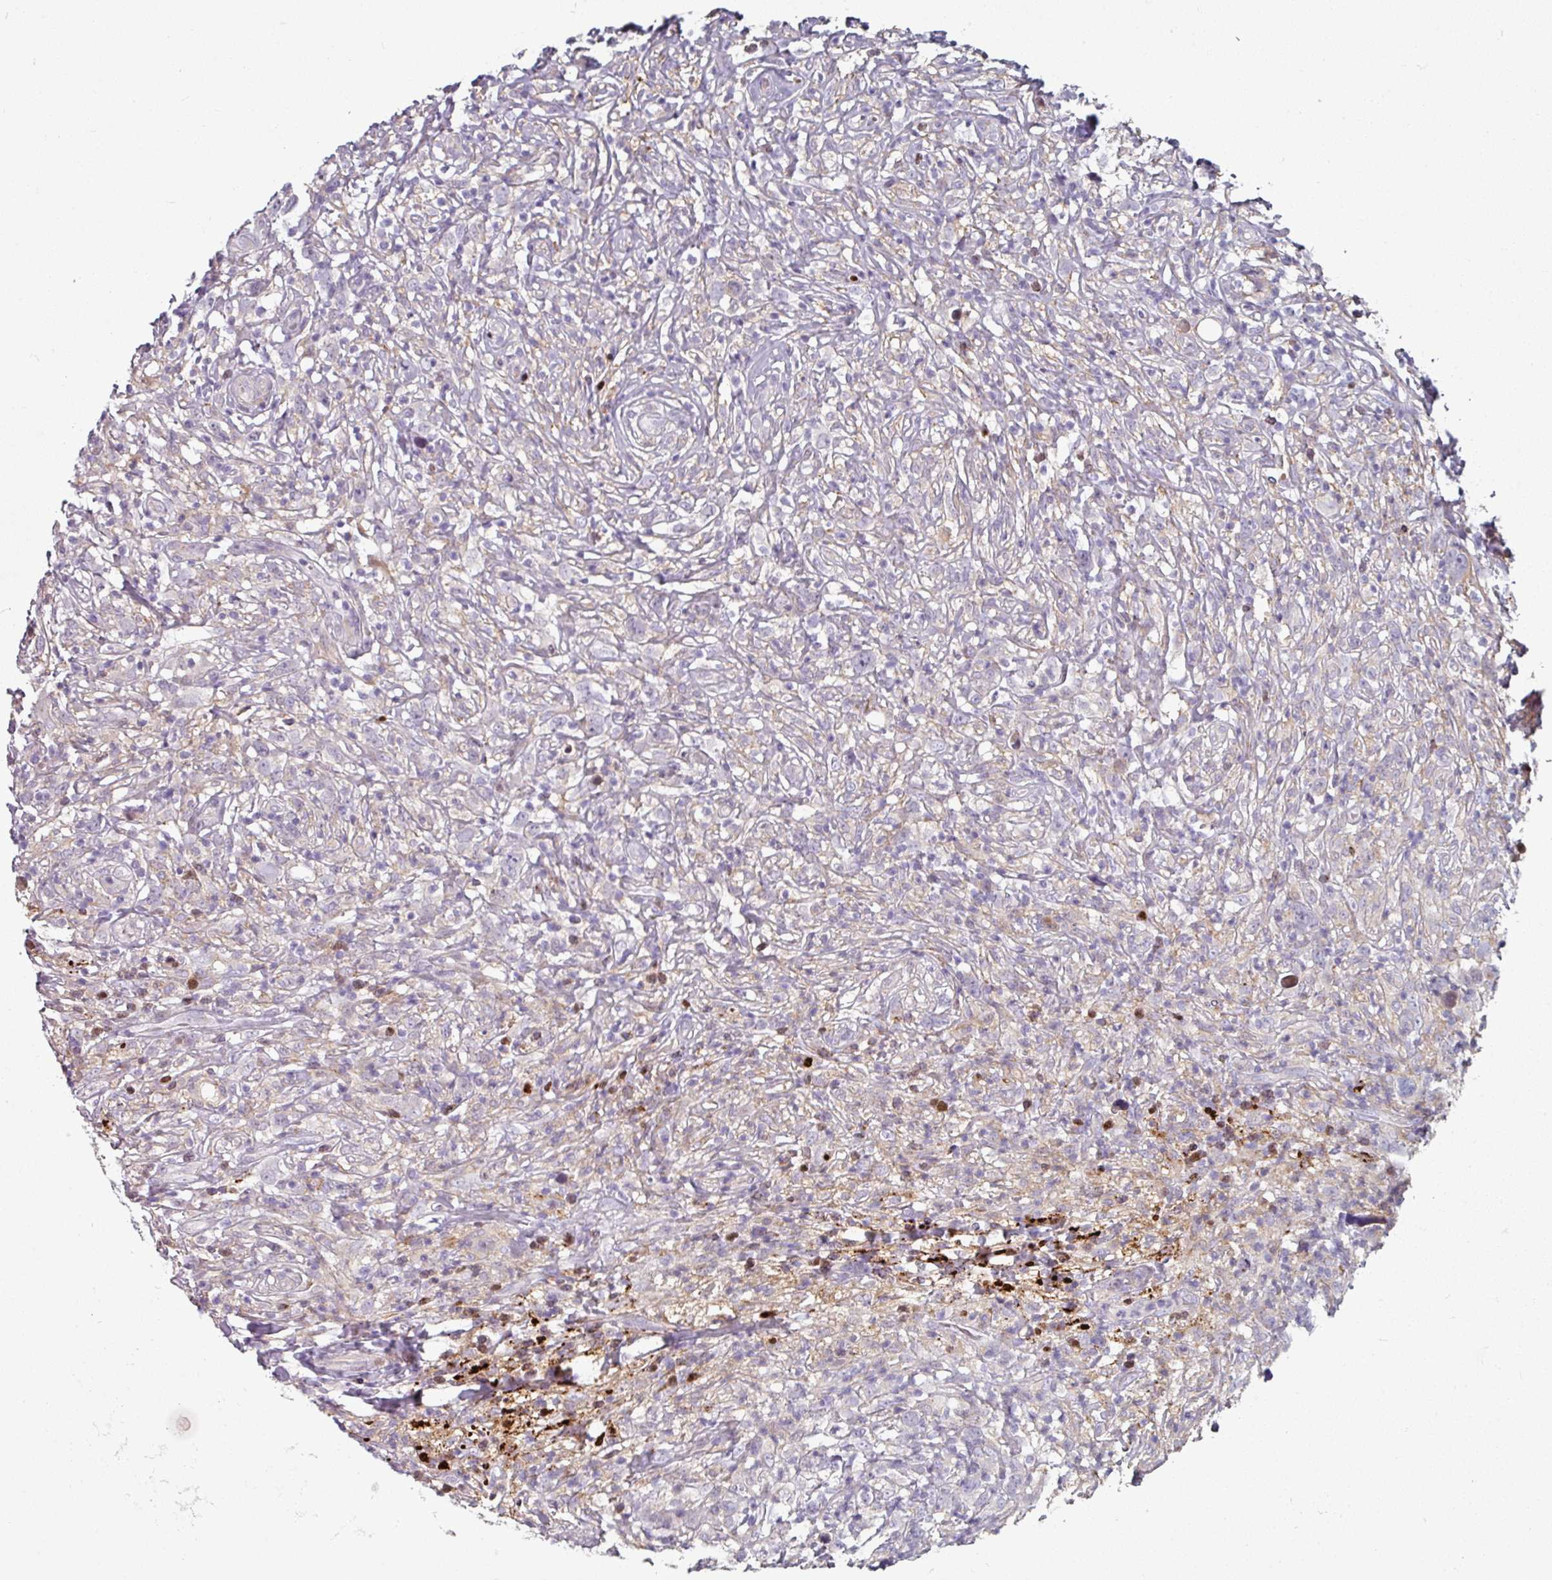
{"staining": {"intensity": "negative", "quantity": "none", "location": "none"}, "tissue": "lymphoma", "cell_type": "Tumor cells", "image_type": "cancer", "snomed": [{"axis": "morphology", "description": "Hodgkin's disease, NOS"}, {"axis": "topography", "description": "No Tissue"}], "caption": "A high-resolution micrograph shows IHC staining of Hodgkin's disease, which demonstrates no significant staining in tumor cells. (DAB (3,3'-diaminobenzidine) IHC with hematoxylin counter stain).", "gene": "WSB2", "patient": {"sex": "female", "age": 21}}